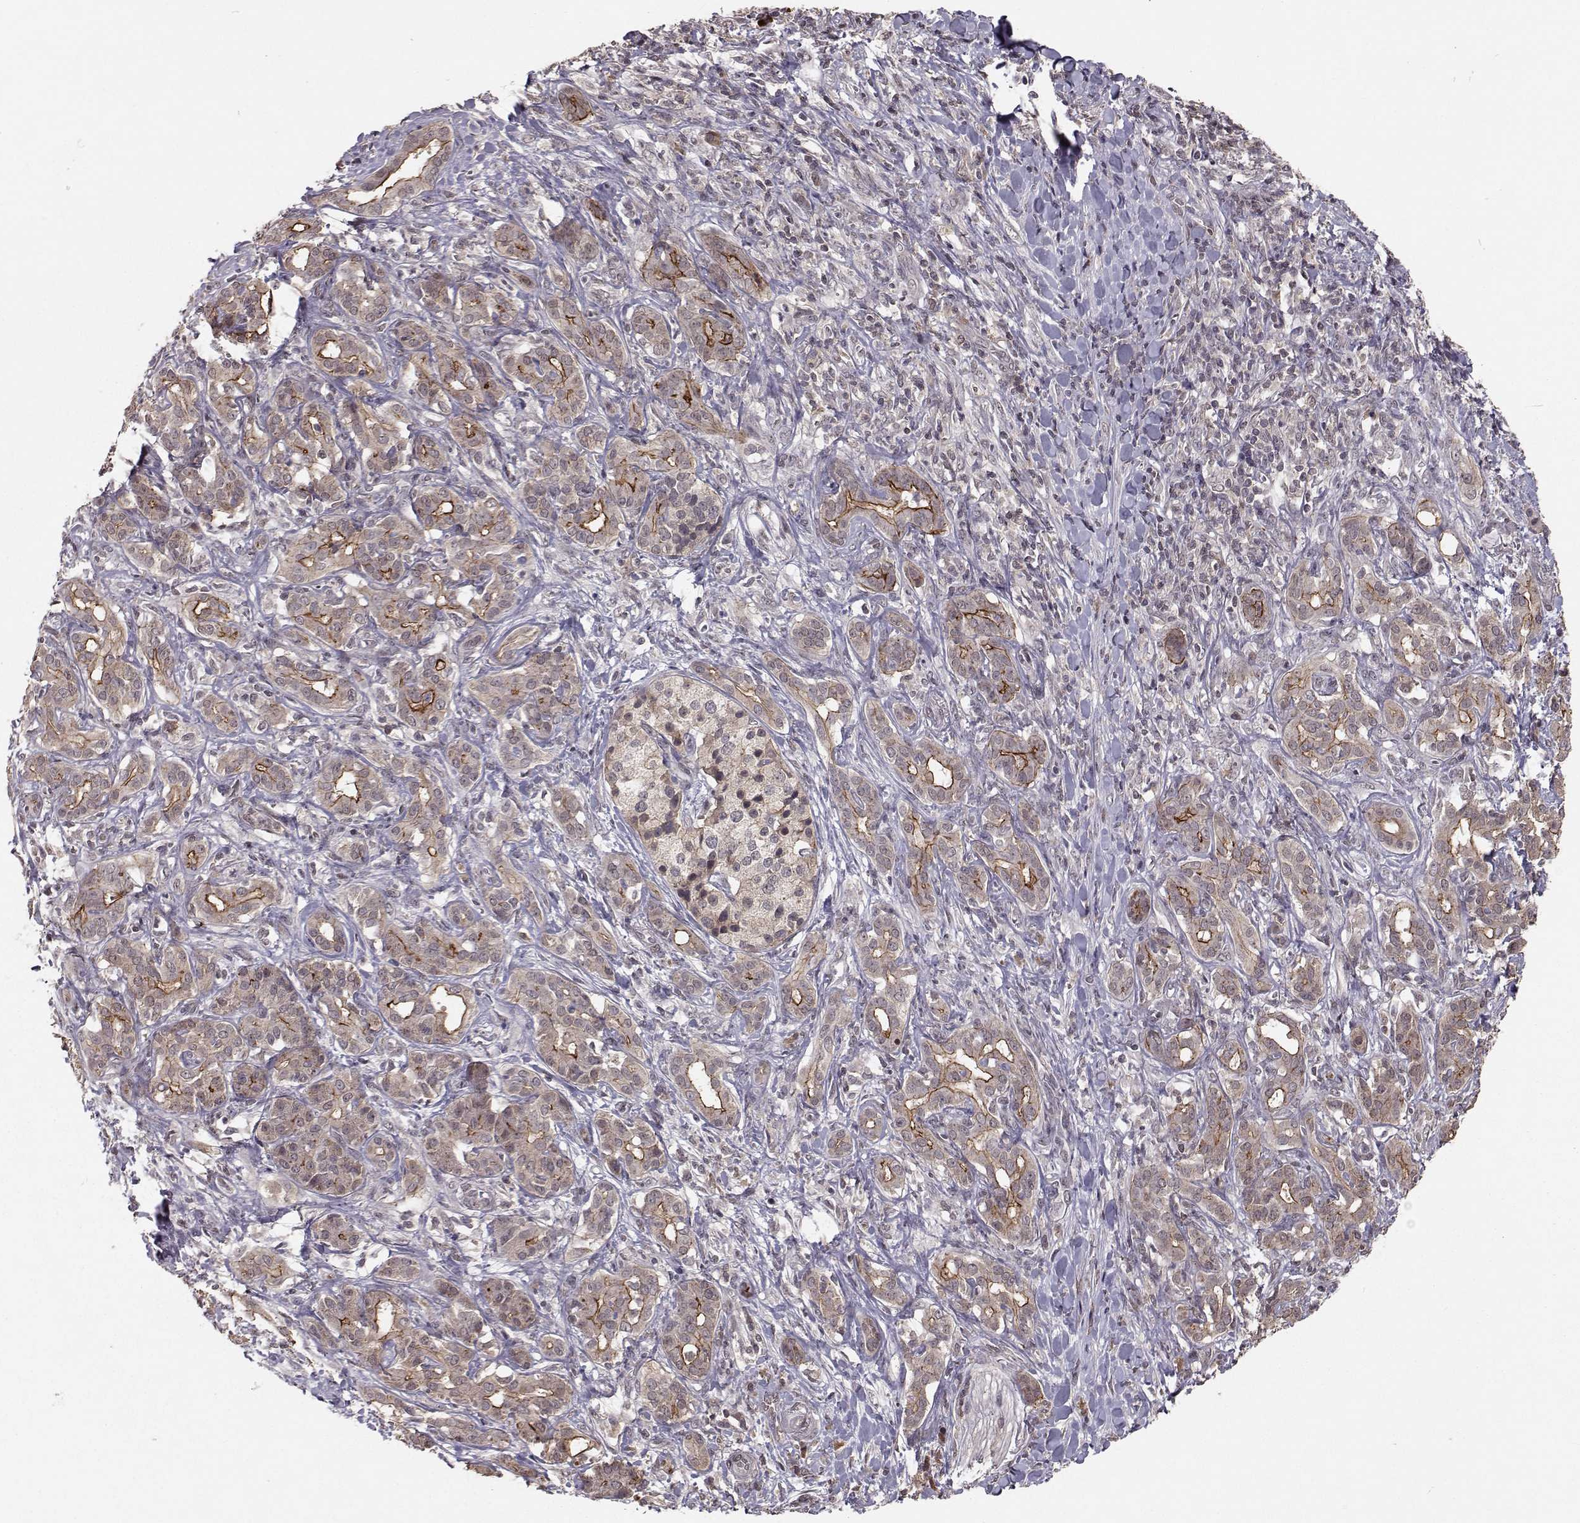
{"staining": {"intensity": "strong", "quantity": "25%-75%", "location": "cytoplasmic/membranous"}, "tissue": "pancreatic cancer", "cell_type": "Tumor cells", "image_type": "cancer", "snomed": [{"axis": "morphology", "description": "Adenocarcinoma, NOS"}, {"axis": "topography", "description": "Pancreas"}], "caption": "High-power microscopy captured an IHC photomicrograph of pancreatic cancer (adenocarcinoma), revealing strong cytoplasmic/membranous expression in approximately 25%-75% of tumor cells.", "gene": "PLEKHG3", "patient": {"sex": "male", "age": 61}}